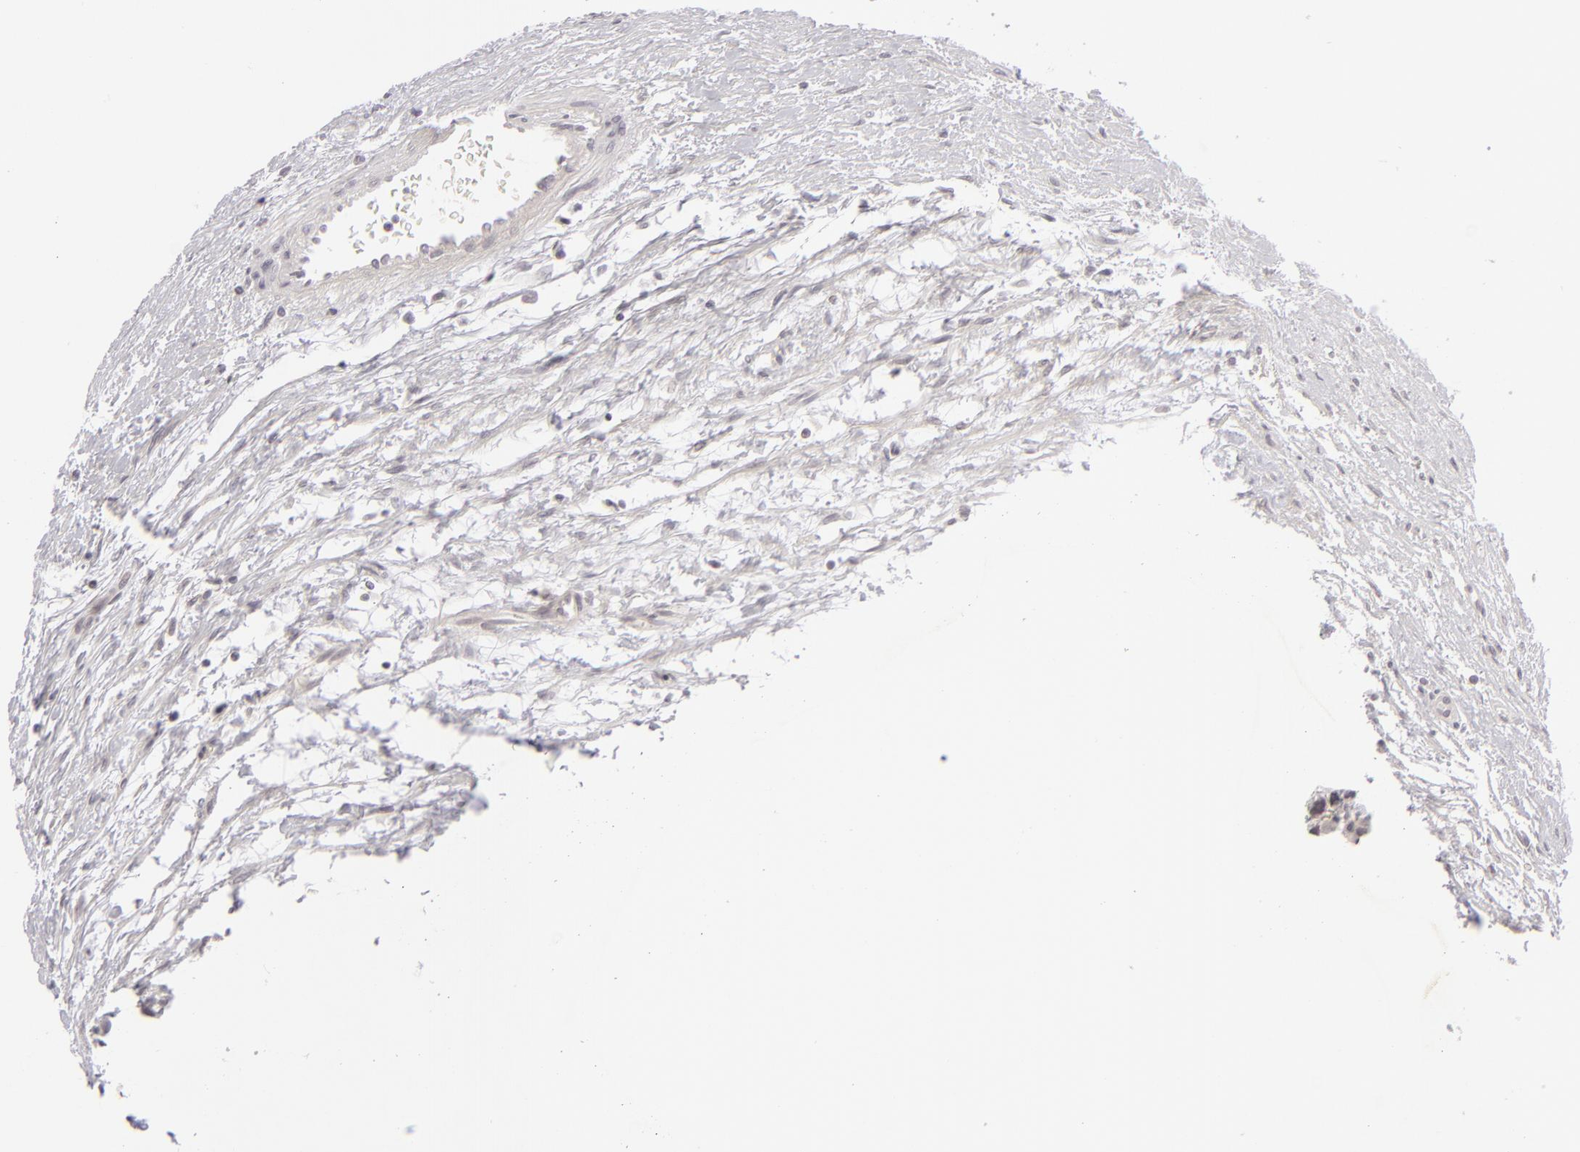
{"staining": {"intensity": "negative", "quantity": "none", "location": "none"}, "tissue": "testis cancer", "cell_type": "Tumor cells", "image_type": "cancer", "snomed": [{"axis": "morphology", "description": "Seminoma, NOS"}, {"axis": "topography", "description": "Testis"}], "caption": "An IHC image of testis cancer (seminoma) is shown. There is no staining in tumor cells of testis cancer (seminoma).", "gene": "DLG3", "patient": {"sex": "male", "age": 43}}